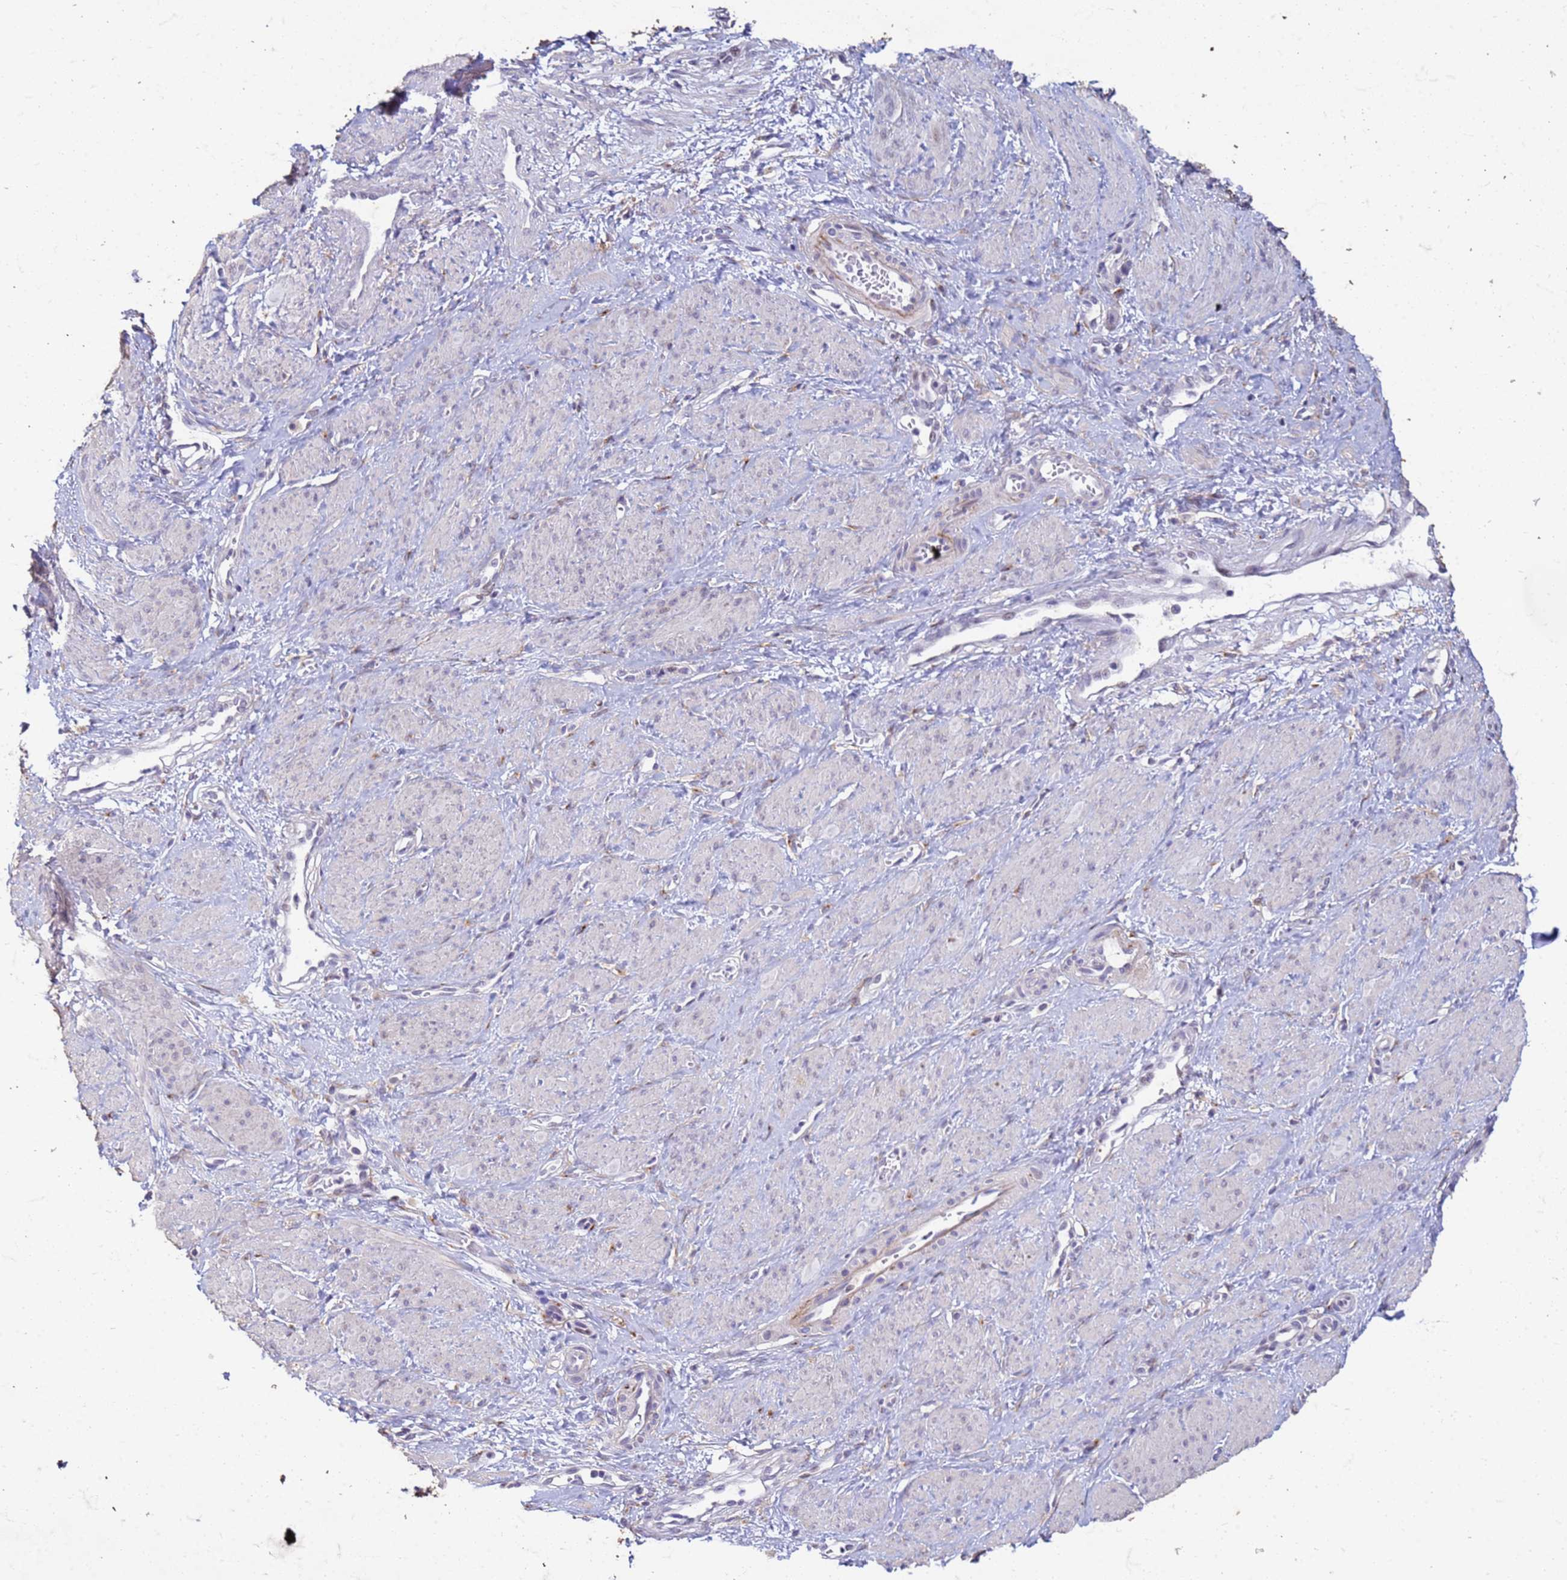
{"staining": {"intensity": "negative", "quantity": "none", "location": "none"}, "tissue": "smooth muscle", "cell_type": "Smooth muscle cells", "image_type": "normal", "snomed": [{"axis": "morphology", "description": "Normal tissue, NOS"}, {"axis": "topography", "description": "Smooth muscle"}, {"axis": "topography", "description": "Uterus"}], "caption": "Immunohistochemical staining of normal smooth muscle reveals no significant staining in smooth muscle cells.", "gene": "SLC25A15", "patient": {"sex": "female", "age": 39}}